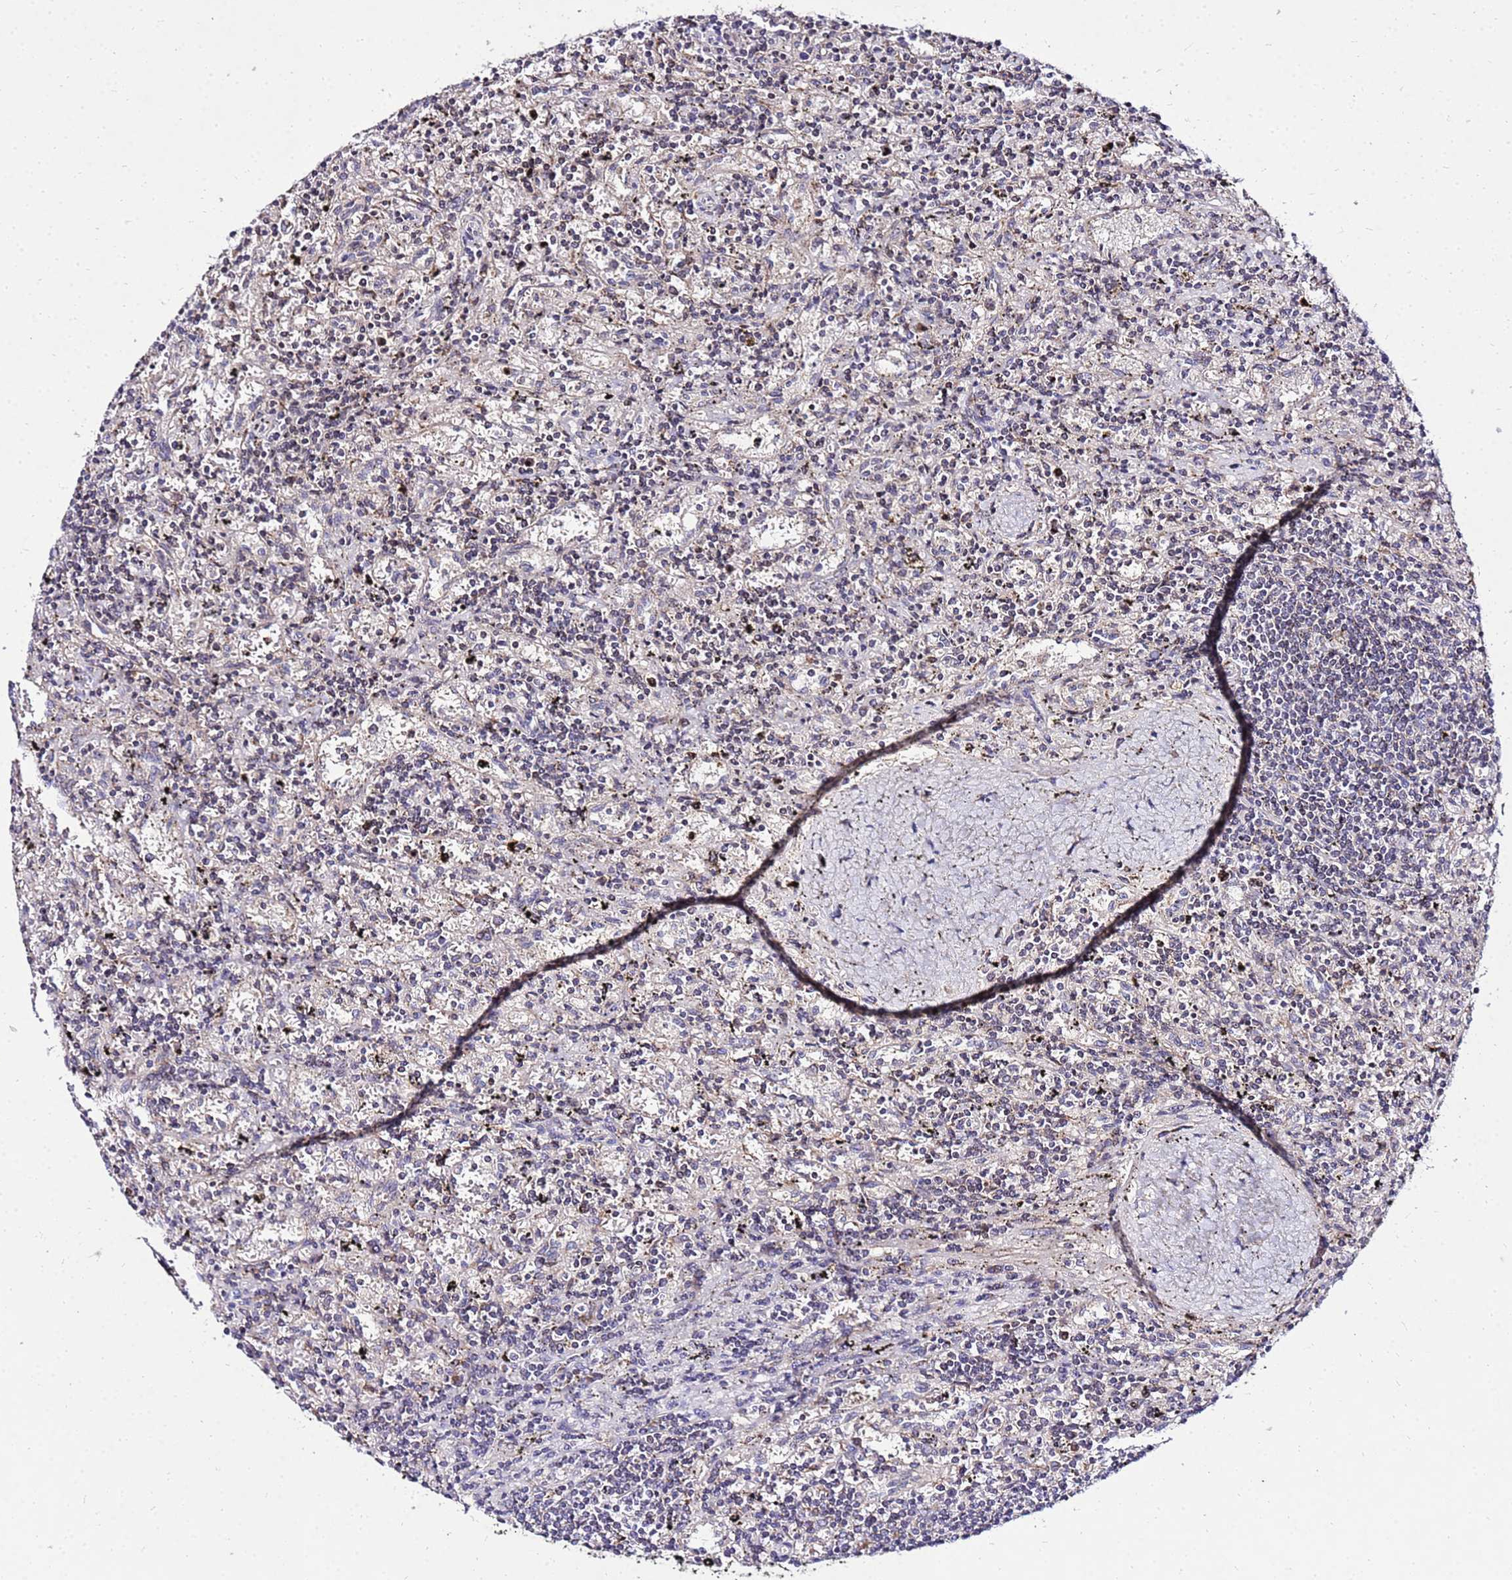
{"staining": {"intensity": "weak", "quantity": "<25%", "location": "cytoplasmic/membranous"}, "tissue": "lymphoma", "cell_type": "Tumor cells", "image_type": "cancer", "snomed": [{"axis": "morphology", "description": "Malignant lymphoma, non-Hodgkin's type, Low grade"}, {"axis": "topography", "description": "Spleen"}], "caption": "Image shows no protein expression in tumor cells of lymphoma tissue. The staining was performed using DAB (3,3'-diaminobenzidine) to visualize the protein expression in brown, while the nuclei were stained in blue with hematoxylin (Magnification: 20x).", "gene": "COX14", "patient": {"sex": "male", "age": 76}}